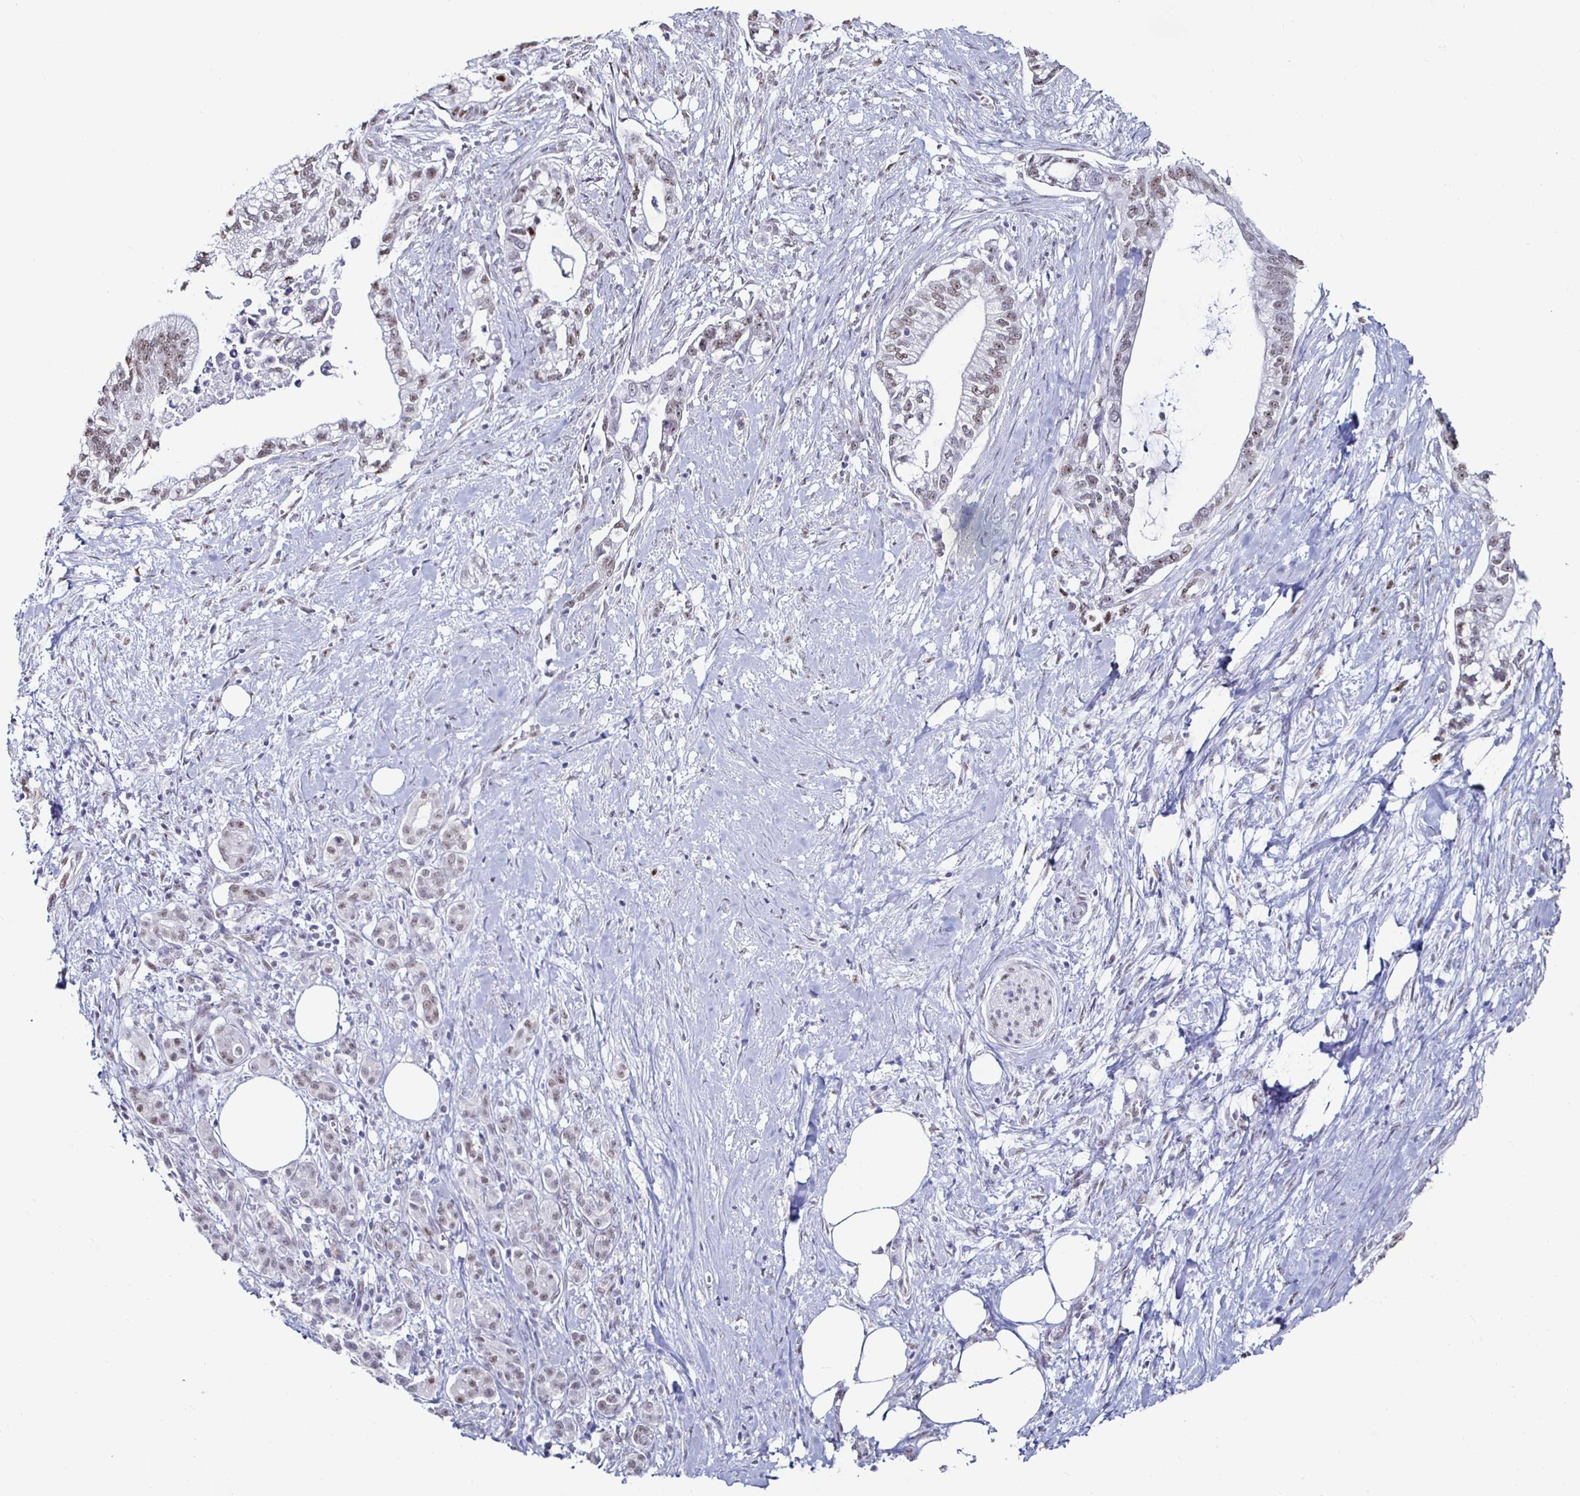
{"staining": {"intensity": "weak", "quantity": "25%-75%", "location": "nuclear"}, "tissue": "pancreatic cancer", "cell_type": "Tumor cells", "image_type": "cancer", "snomed": [{"axis": "morphology", "description": "Adenocarcinoma, NOS"}, {"axis": "topography", "description": "Pancreas"}], "caption": "IHC (DAB) staining of pancreatic adenocarcinoma reveals weak nuclear protein positivity in approximately 25%-75% of tumor cells.", "gene": "DDX39B", "patient": {"sex": "male", "age": 70}}